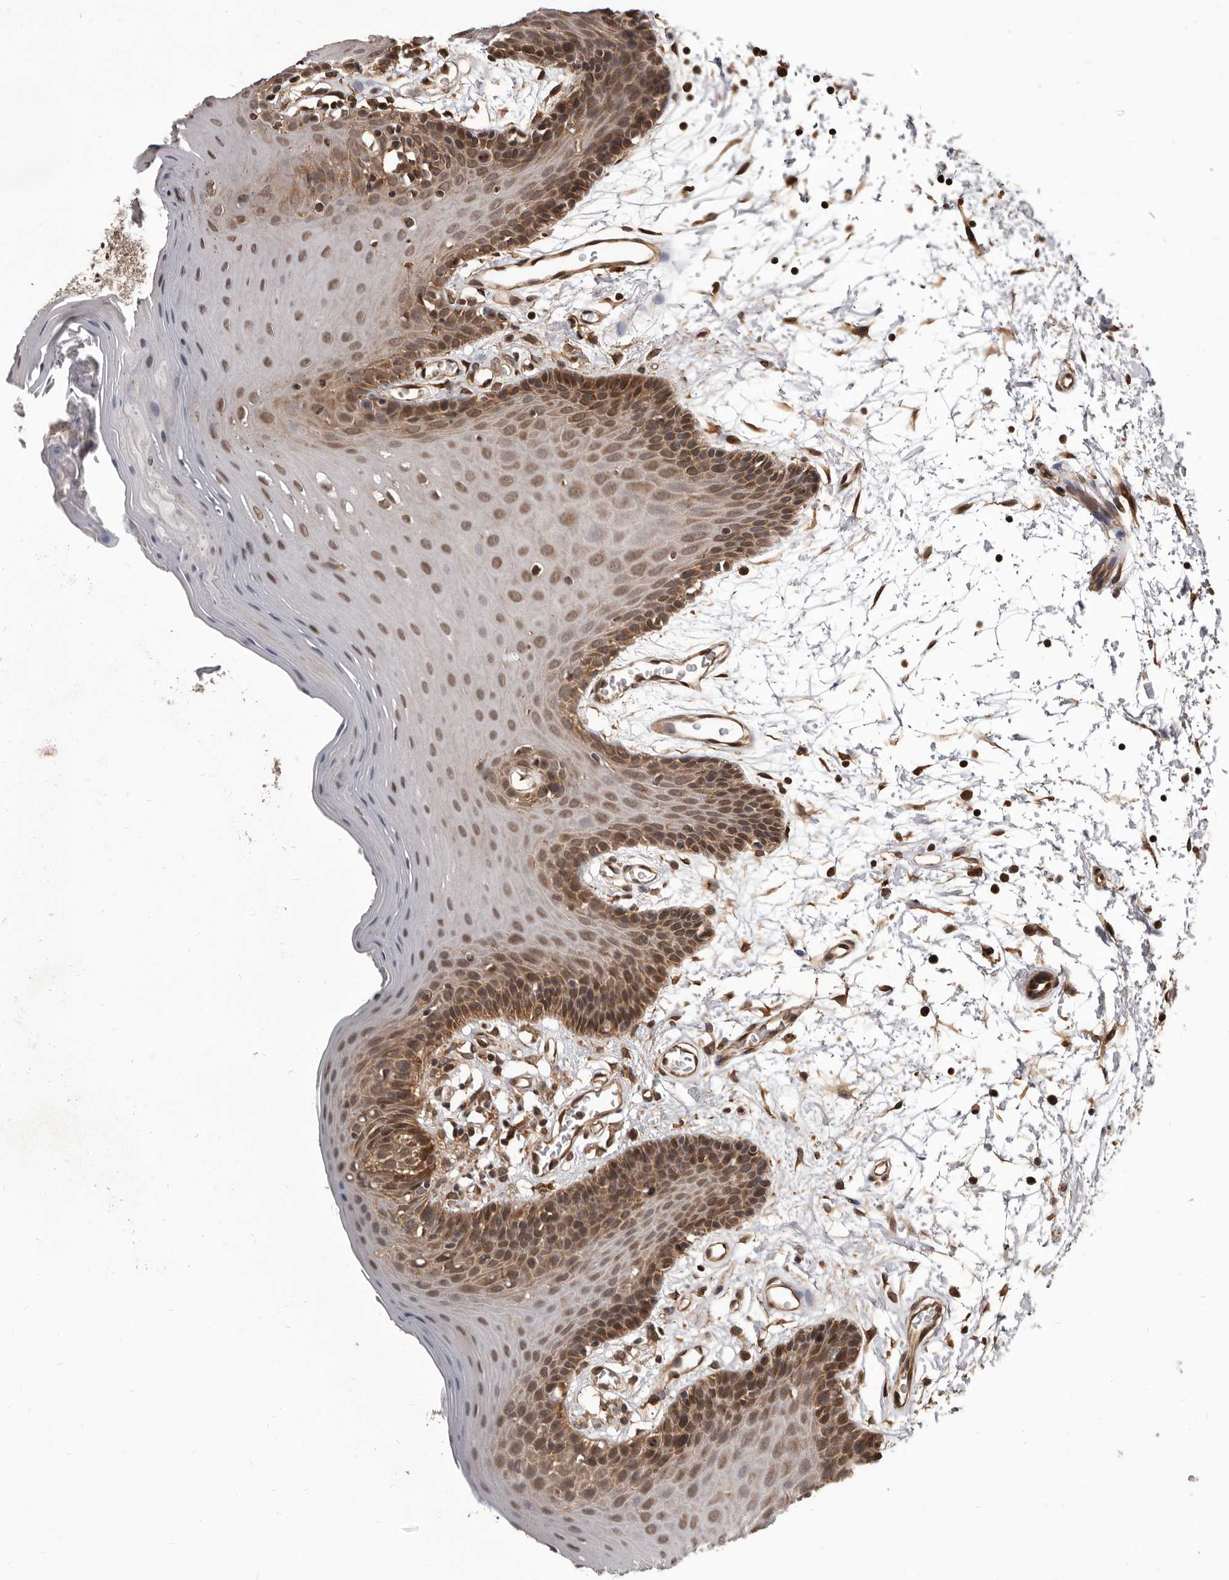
{"staining": {"intensity": "moderate", "quantity": ">75%", "location": "cytoplasmic/membranous,nuclear"}, "tissue": "oral mucosa", "cell_type": "Squamous epithelial cells", "image_type": "normal", "snomed": [{"axis": "morphology", "description": "Normal tissue, NOS"}, {"axis": "morphology", "description": "Squamous cell carcinoma, NOS"}, {"axis": "topography", "description": "Skeletal muscle"}, {"axis": "topography", "description": "Oral tissue"}, {"axis": "topography", "description": "Salivary gland"}, {"axis": "topography", "description": "Head-Neck"}], "caption": "High-magnification brightfield microscopy of unremarkable oral mucosa stained with DAB (brown) and counterstained with hematoxylin (blue). squamous epithelial cells exhibit moderate cytoplasmic/membranous,nuclear expression is present in about>75% of cells.", "gene": "ADAMTS20", "patient": {"sex": "male", "age": 54}}